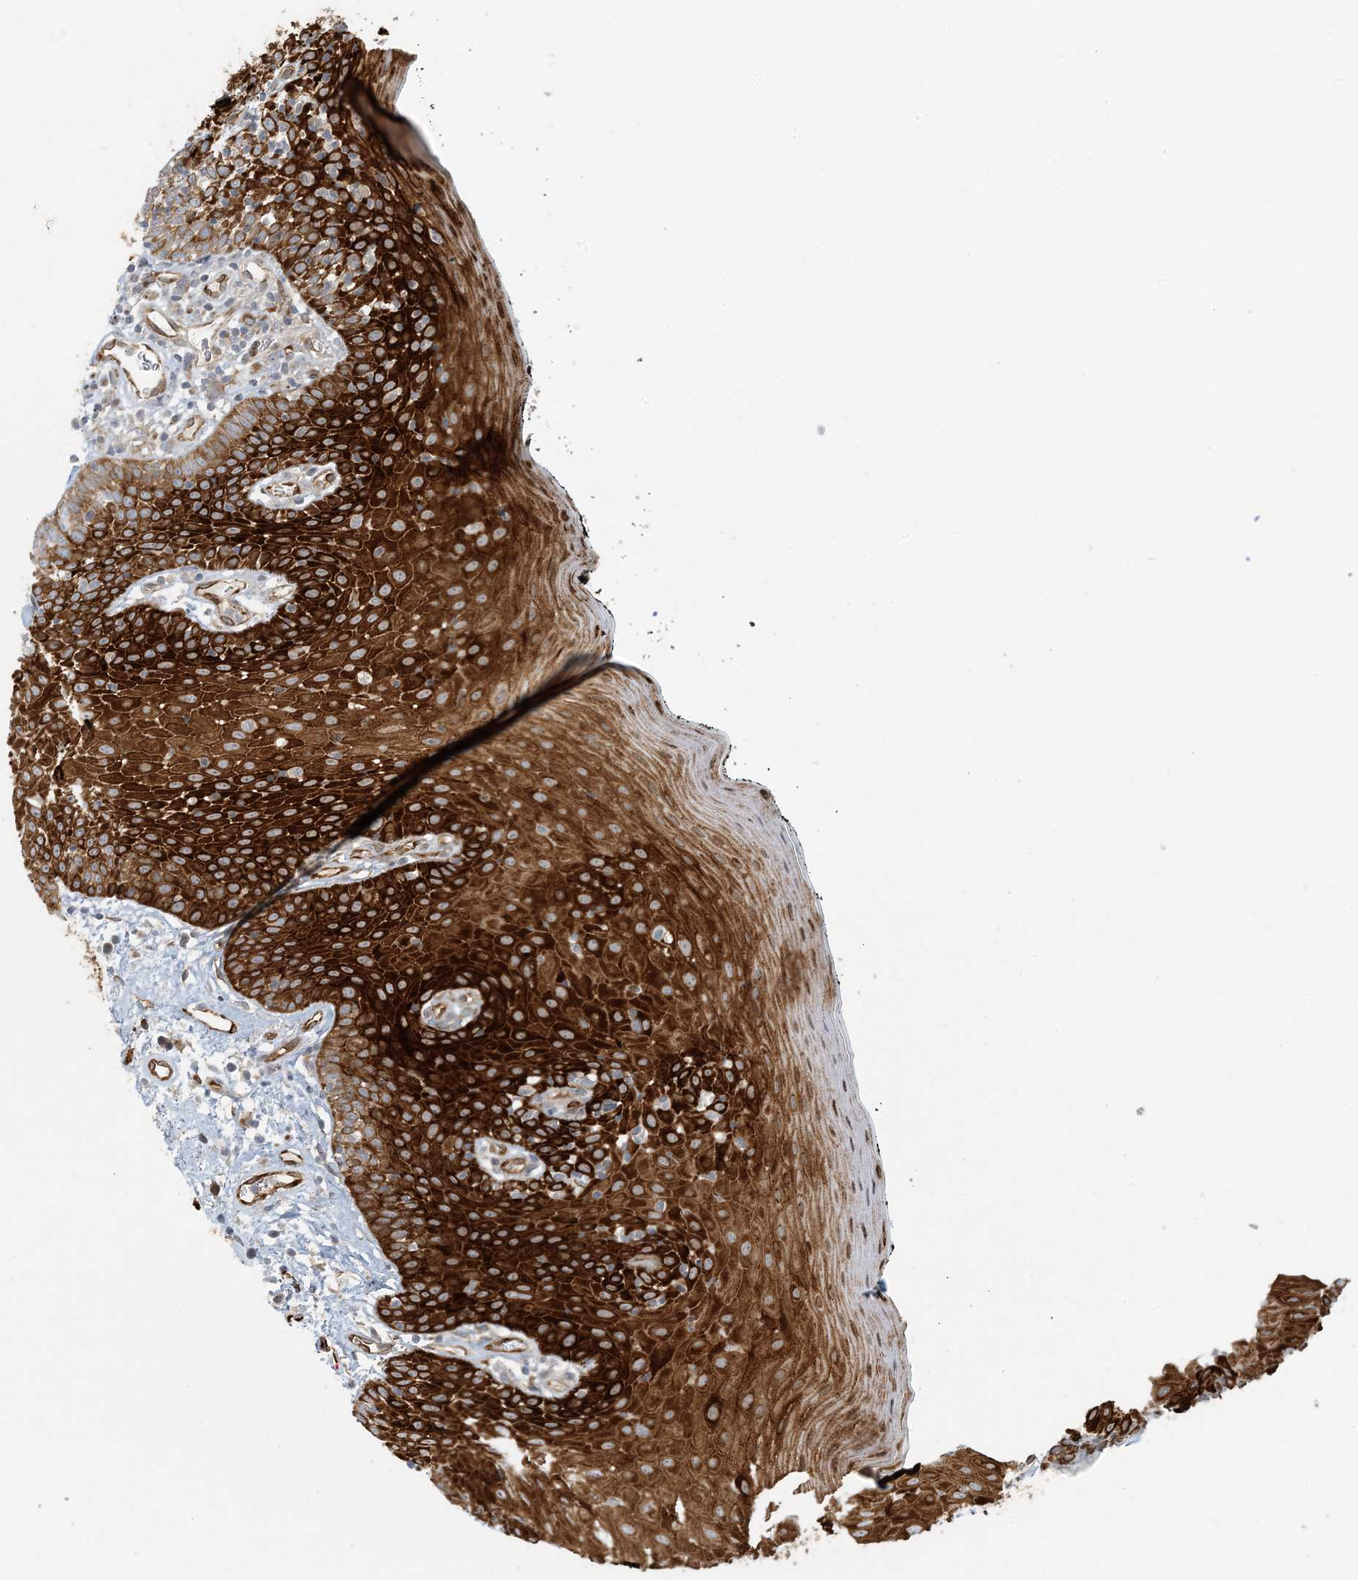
{"staining": {"intensity": "strong", "quantity": ">75%", "location": "cytoplasmic/membranous,nuclear"}, "tissue": "oral mucosa", "cell_type": "Squamous epithelial cells", "image_type": "normal", "snomed": [{"axis": "morphology", "description": "Normal tissue, NOS"}, {"axis": "topography", "description": "Oral tissue"}], "caption": "Immunohistochemical staining of normal oral mucosa demonstrates >75% levels of strong cytoplasmic/membranous,nuclear protein expression in about >75% of squamous epithelial cells.", "gene": "BCORL1", "patient": {"sex": "male", "age": 74}}